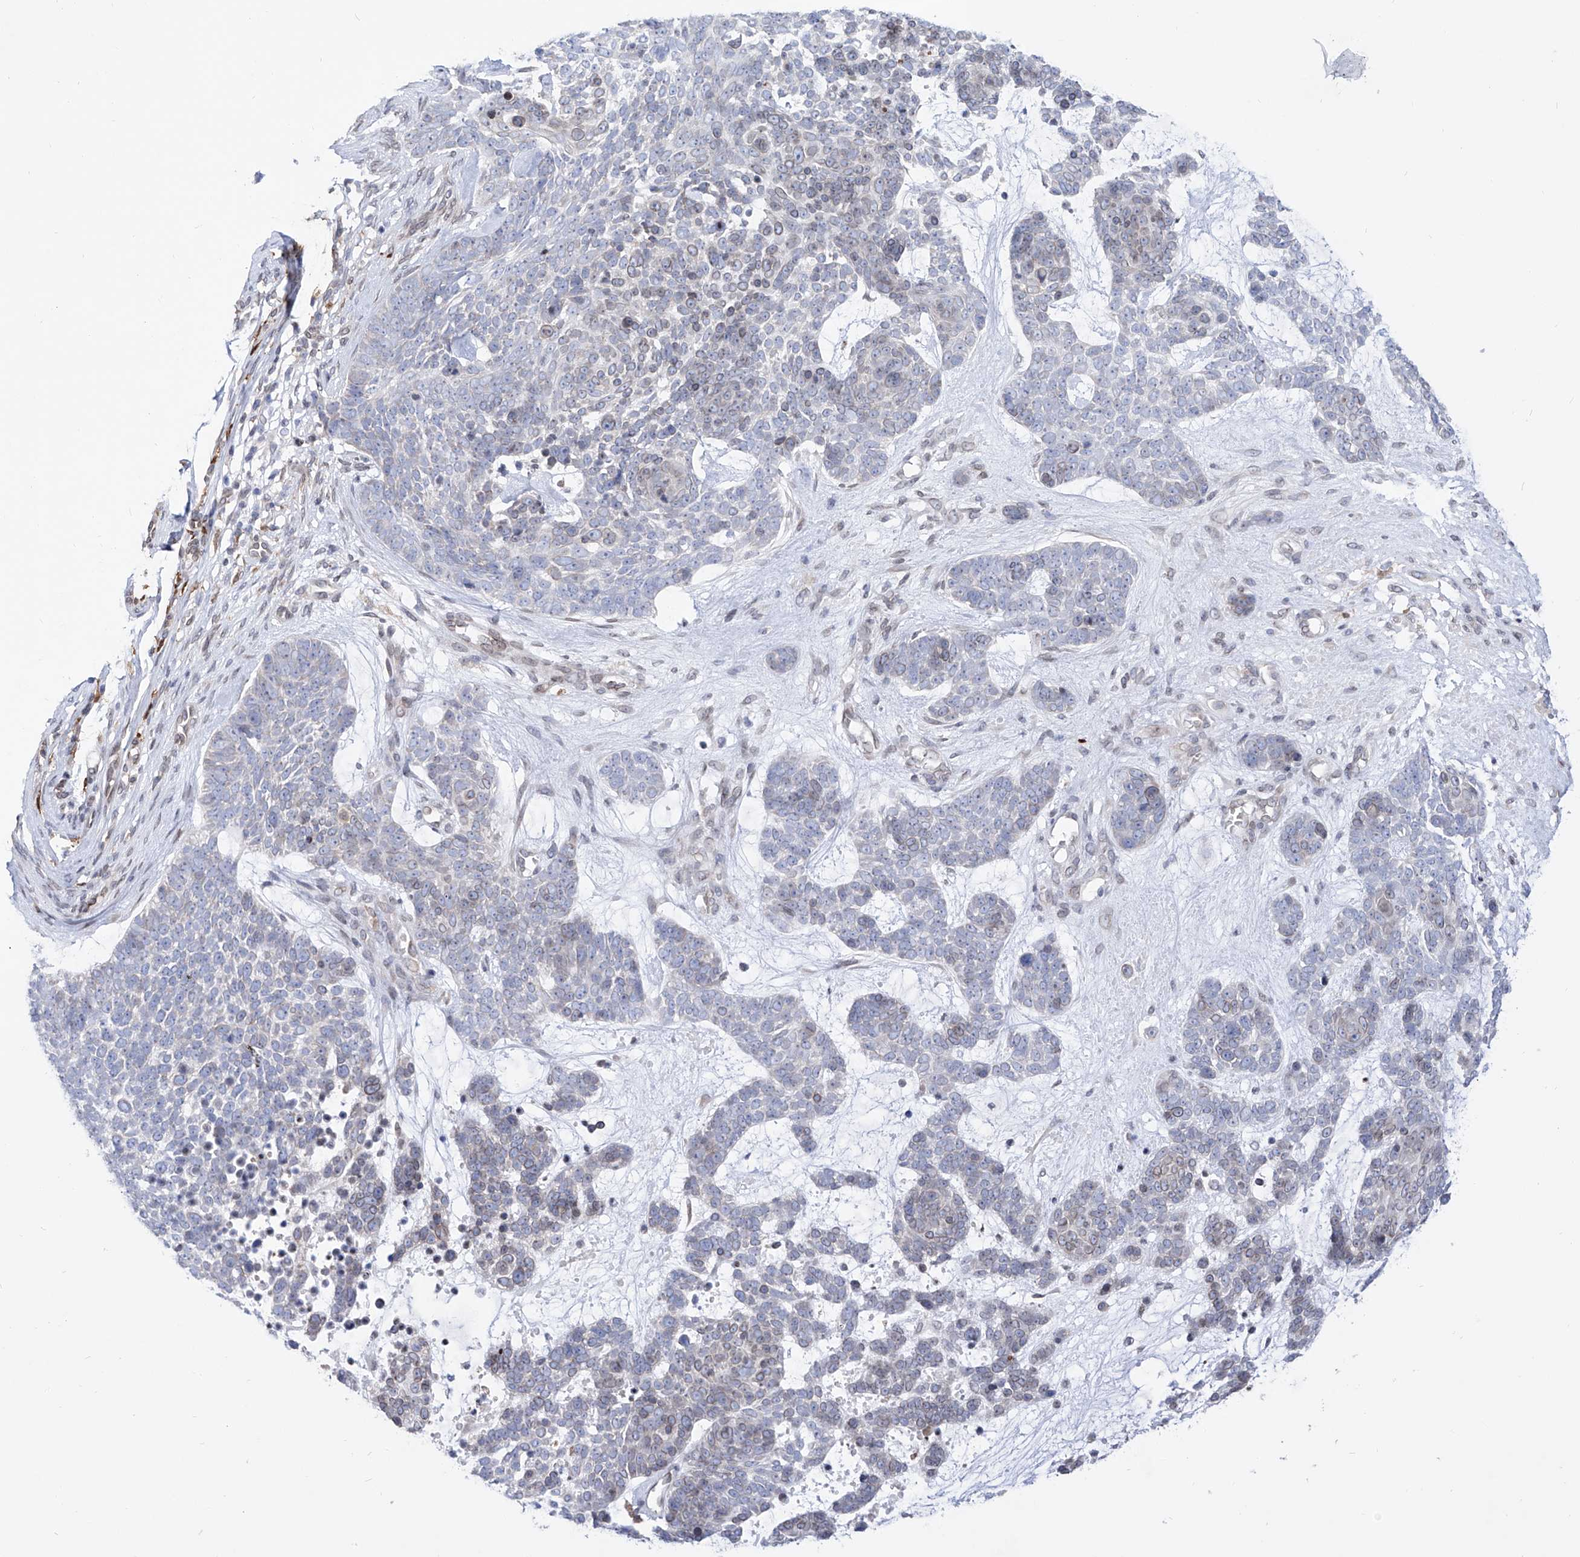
{"staining": {"intensity": "negative", "quantity": "none", "location": "none"}, "tissue": "skin cancer", "cell_type": "Tumor cells", "image_type": "cancer", "snomed": [{"axis": "morphology", "description": "Basal cell carcinoma"}, {"axis": "topography", "description": "Skin"}], "caption": "This image is of skin cancer (basal cell carcinoma) stained with IHC to label a protein in brown with the nuclei are counter-stained blue. There is no expression in tumor cells. (IHC, brightfield microscopy, high magnification).", "gene": "LCLAT1", "patient": {"sex": "female", "age": 81}}